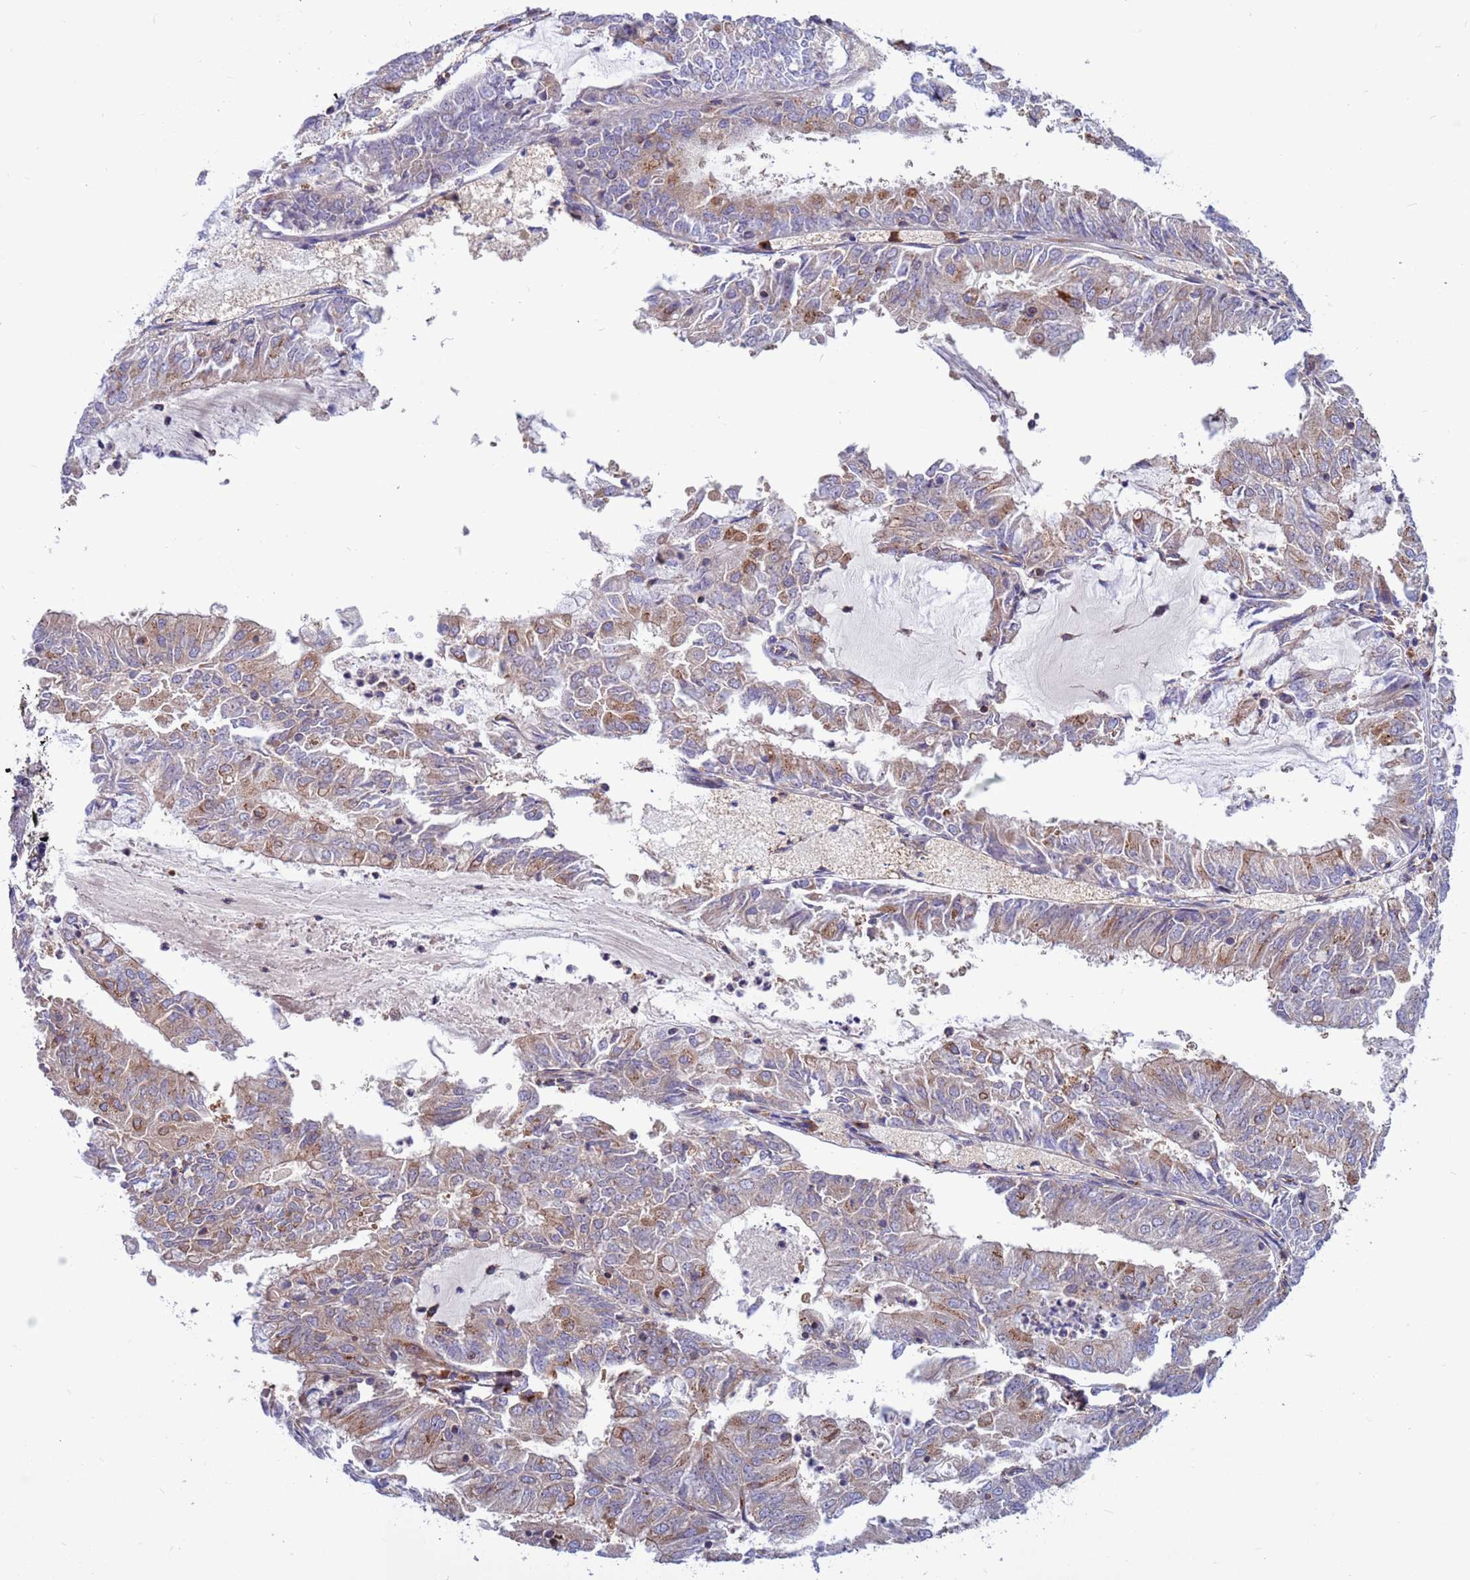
{"staining": {"intensity": "weak", "quantity": ">75%", "location": "cytoplasmic/membranous"}, "tissue": "endometrial cancer", "cell_type": "Tumor cells", "image_type": "cancer", "snomed": [{"axis": "morphology", "description": "Adenocarcinoma, NOS"}, {"axis": "topography", "description": "Endometrium"}], "caption": "Protein staining of endometrial cancer tissue exhibits weak cytoplasmic/membranous positivity in approximately >75% of tumor cells.", "gene": "ZC3HAV1", "patient": {"sex": "female", "age": 57}}